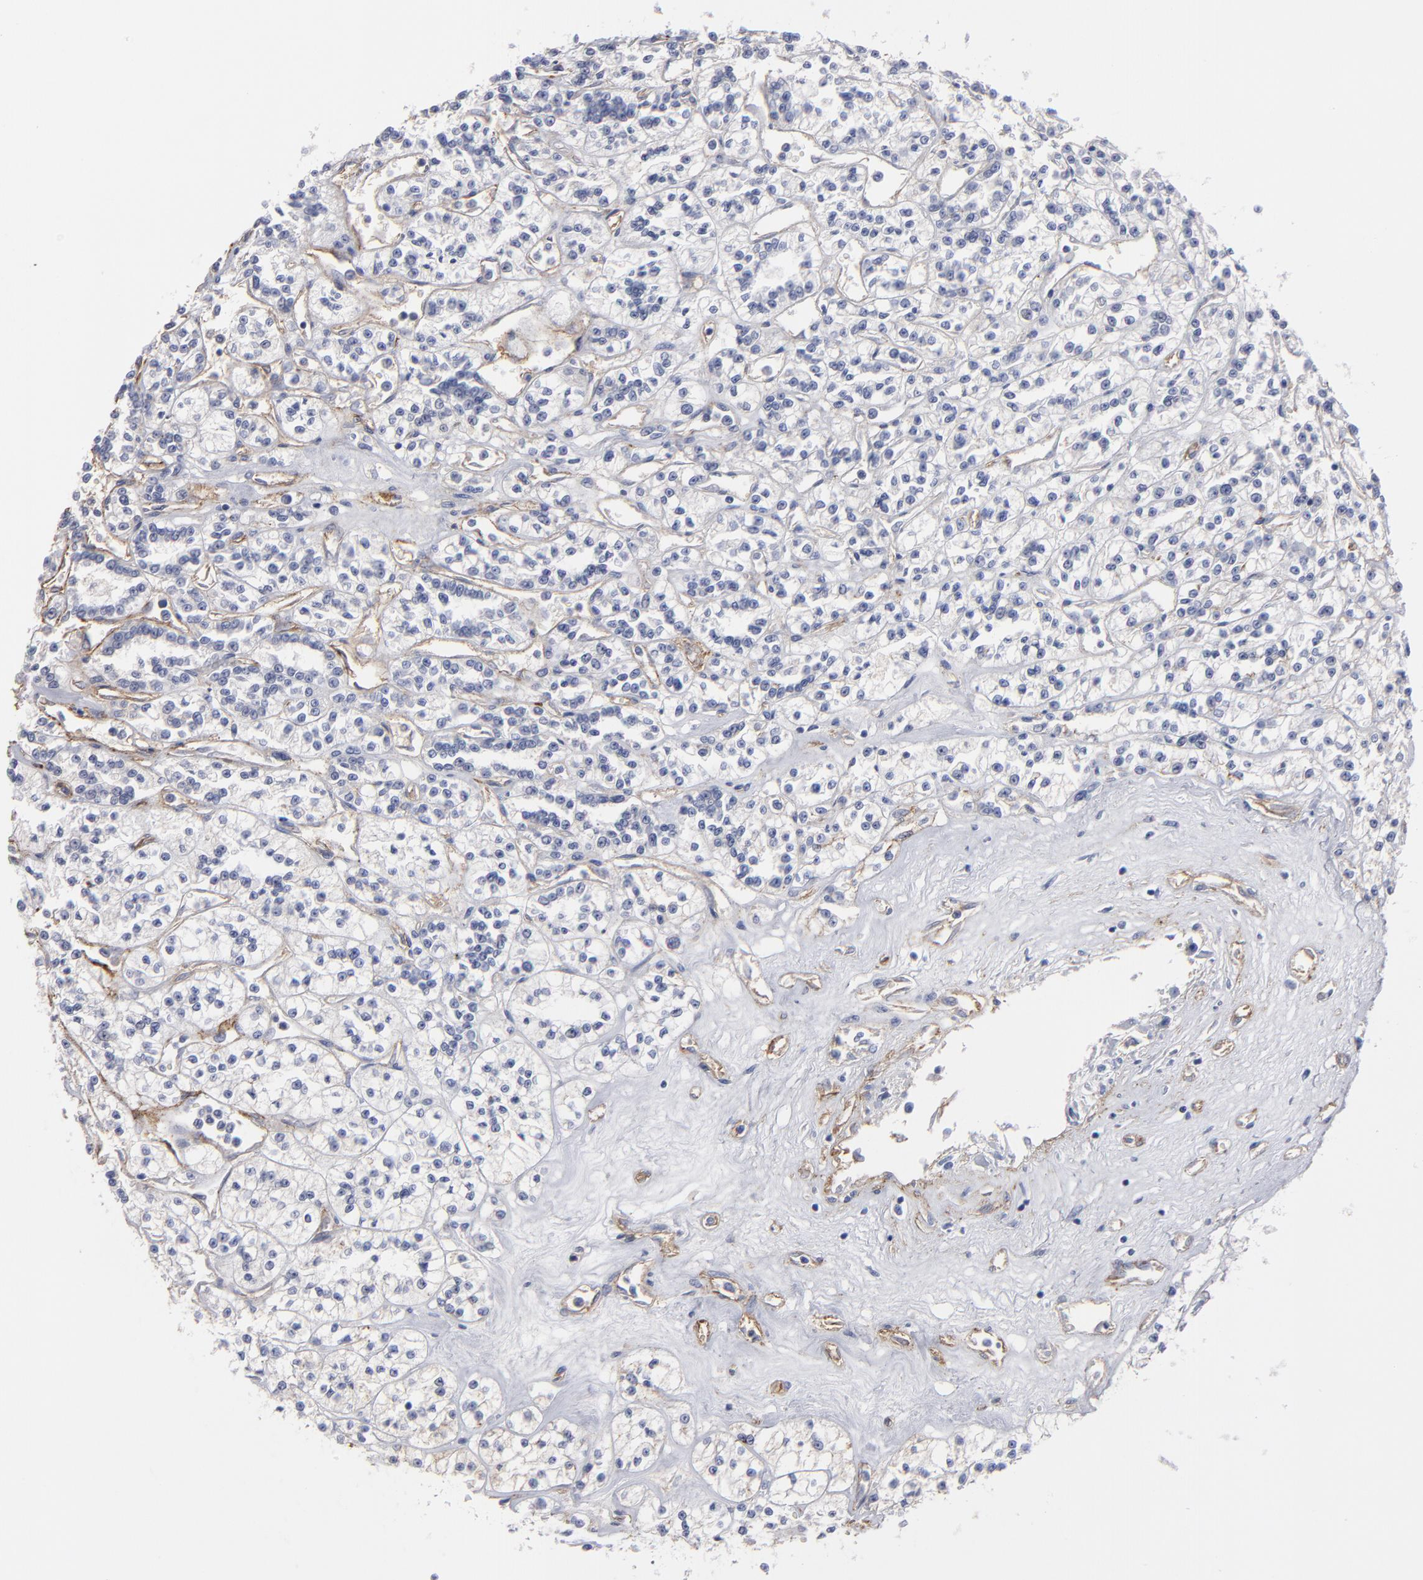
{"staining": {"intensity": "negative", "quantity": "none", "location": "none"}, "tissue": "renal cancer", "cell_type": "Tumor cells", "image_type": "cancer", "snomed": [{"axis": "morphology", "description": "Adenocarcinoma, NOS"}, {"axis": "topography", "description": "Kidney"}], "caption": "This is an immunohistochemistry (IHC) histopathology image of adenocarcinoma (renal). There is no expression in tumor cells.", "gene": "TM4SF1", "patient": {"sex": "female", "age": 76}}